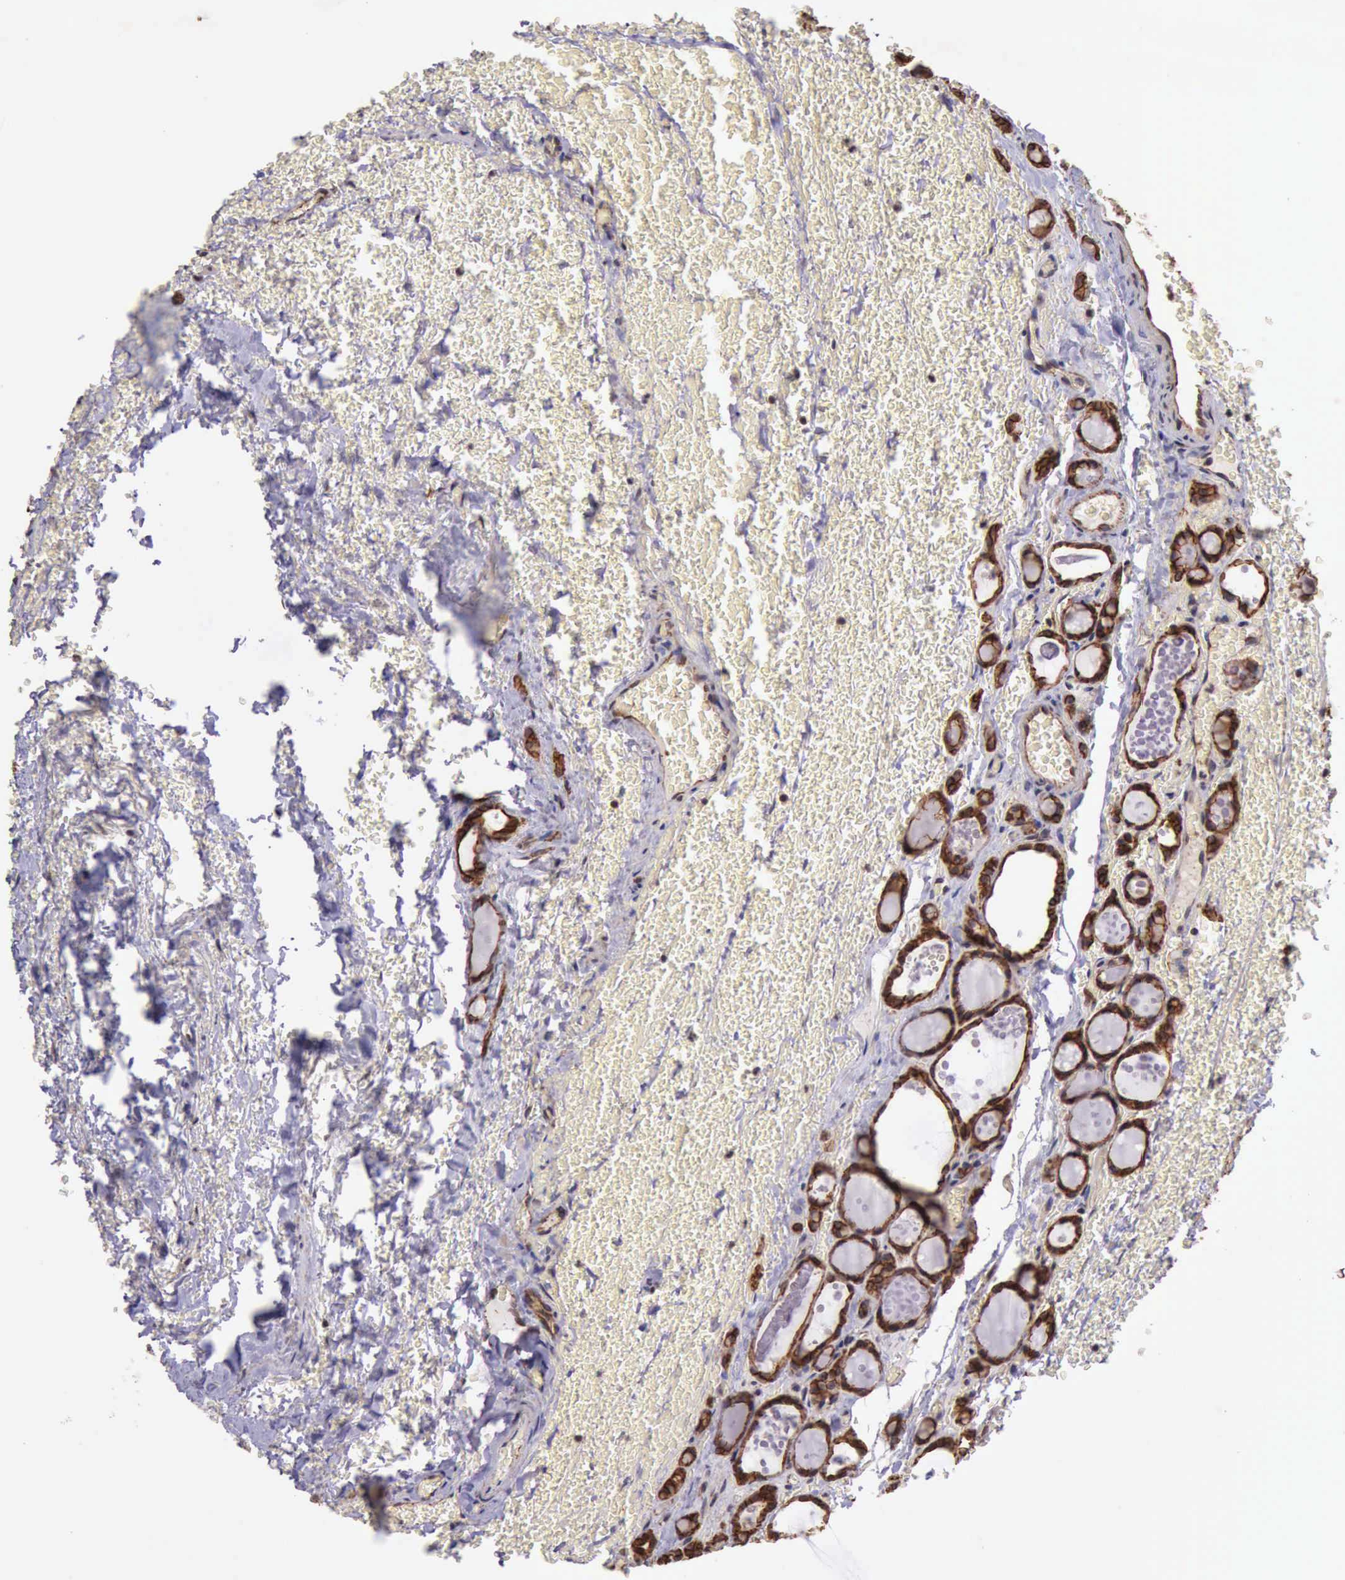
{"staining": {"intensity": "strong", "quantity": ">75%", "location": "cytoplasmic/membranous"}, "tissue": "thyroid cancer", "cell_type": "Tumor cells", "image_type": "cancer", "snomed": [{"axis": "morphology", "description": "Follicular adenoma carcinoma, NOS"}, {"axis": "topography", "description": "Thyroid gland"}], "caption": "DAB (3,3'-diaminobenzidine) immunohistochemical staining of human follicular adenoma carcinoma (thyroid) exhibits strong cytoplasmic/membranous protein staining in approximately >75% of tumor cells.", "gene": "CTNNB1", "patient": {"sex": "female", "age": 71}}